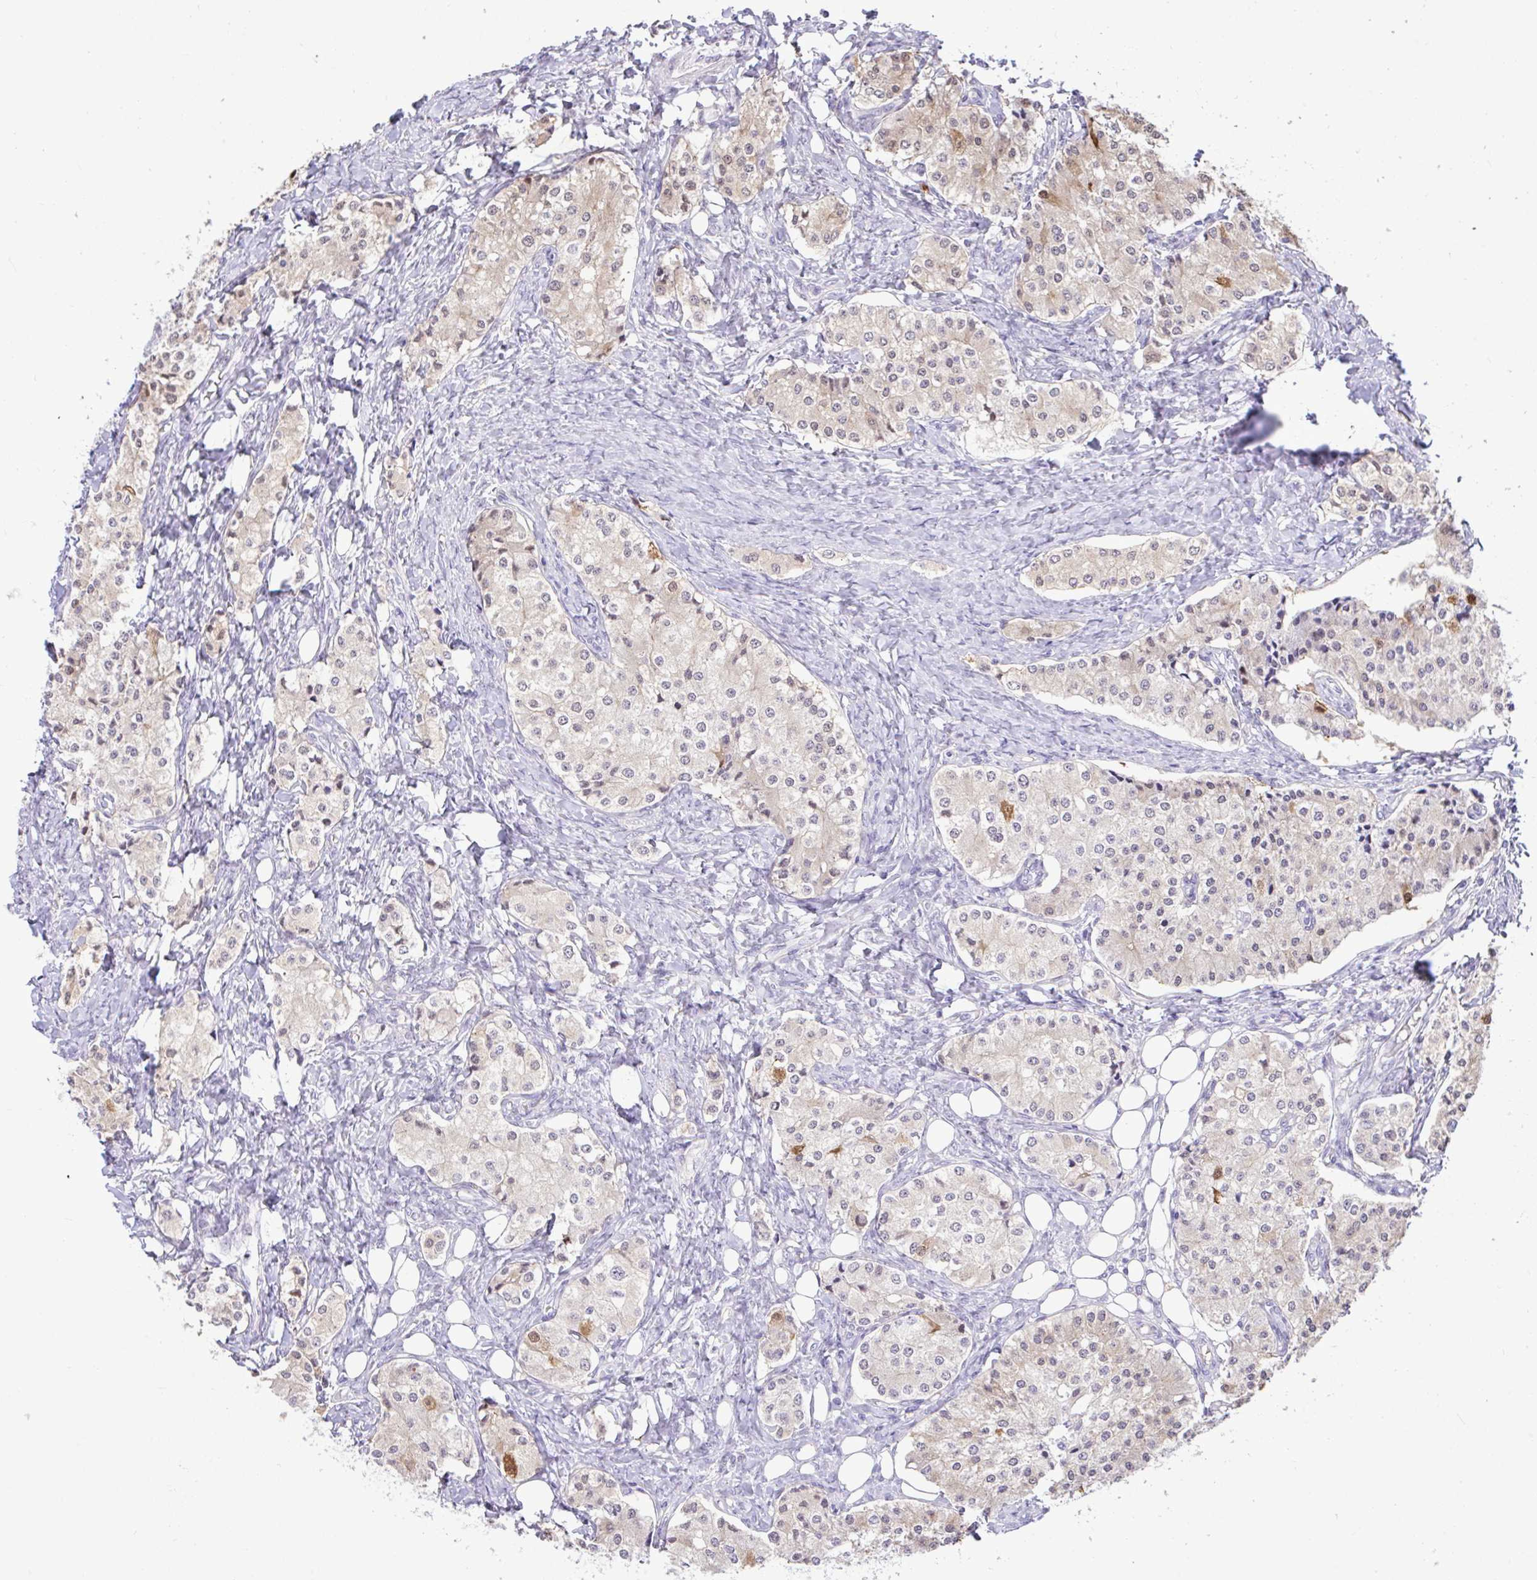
{"staining": {"intensity": "moderate", "quantity": "<25%", "location": "cytoplasmic/membranous,nuclear"}, "tissue": "carcinoid", "cell_type": "Tumor cells", "image_type": "cancer", "snomed": [{"axis": "morphology", "description": "Carcinoid, malignant, NOS"}, {"axis": "topography", "description": "Colon"}], "caption": "Carcinoid tissue shows moderate cytoplasmic/membranous and nuclear expression in about <25% of tumor cells, visualized by immunohistochemistry.", "gene": "ZNF485", "patient": {"sex": "female", "age": 52}}